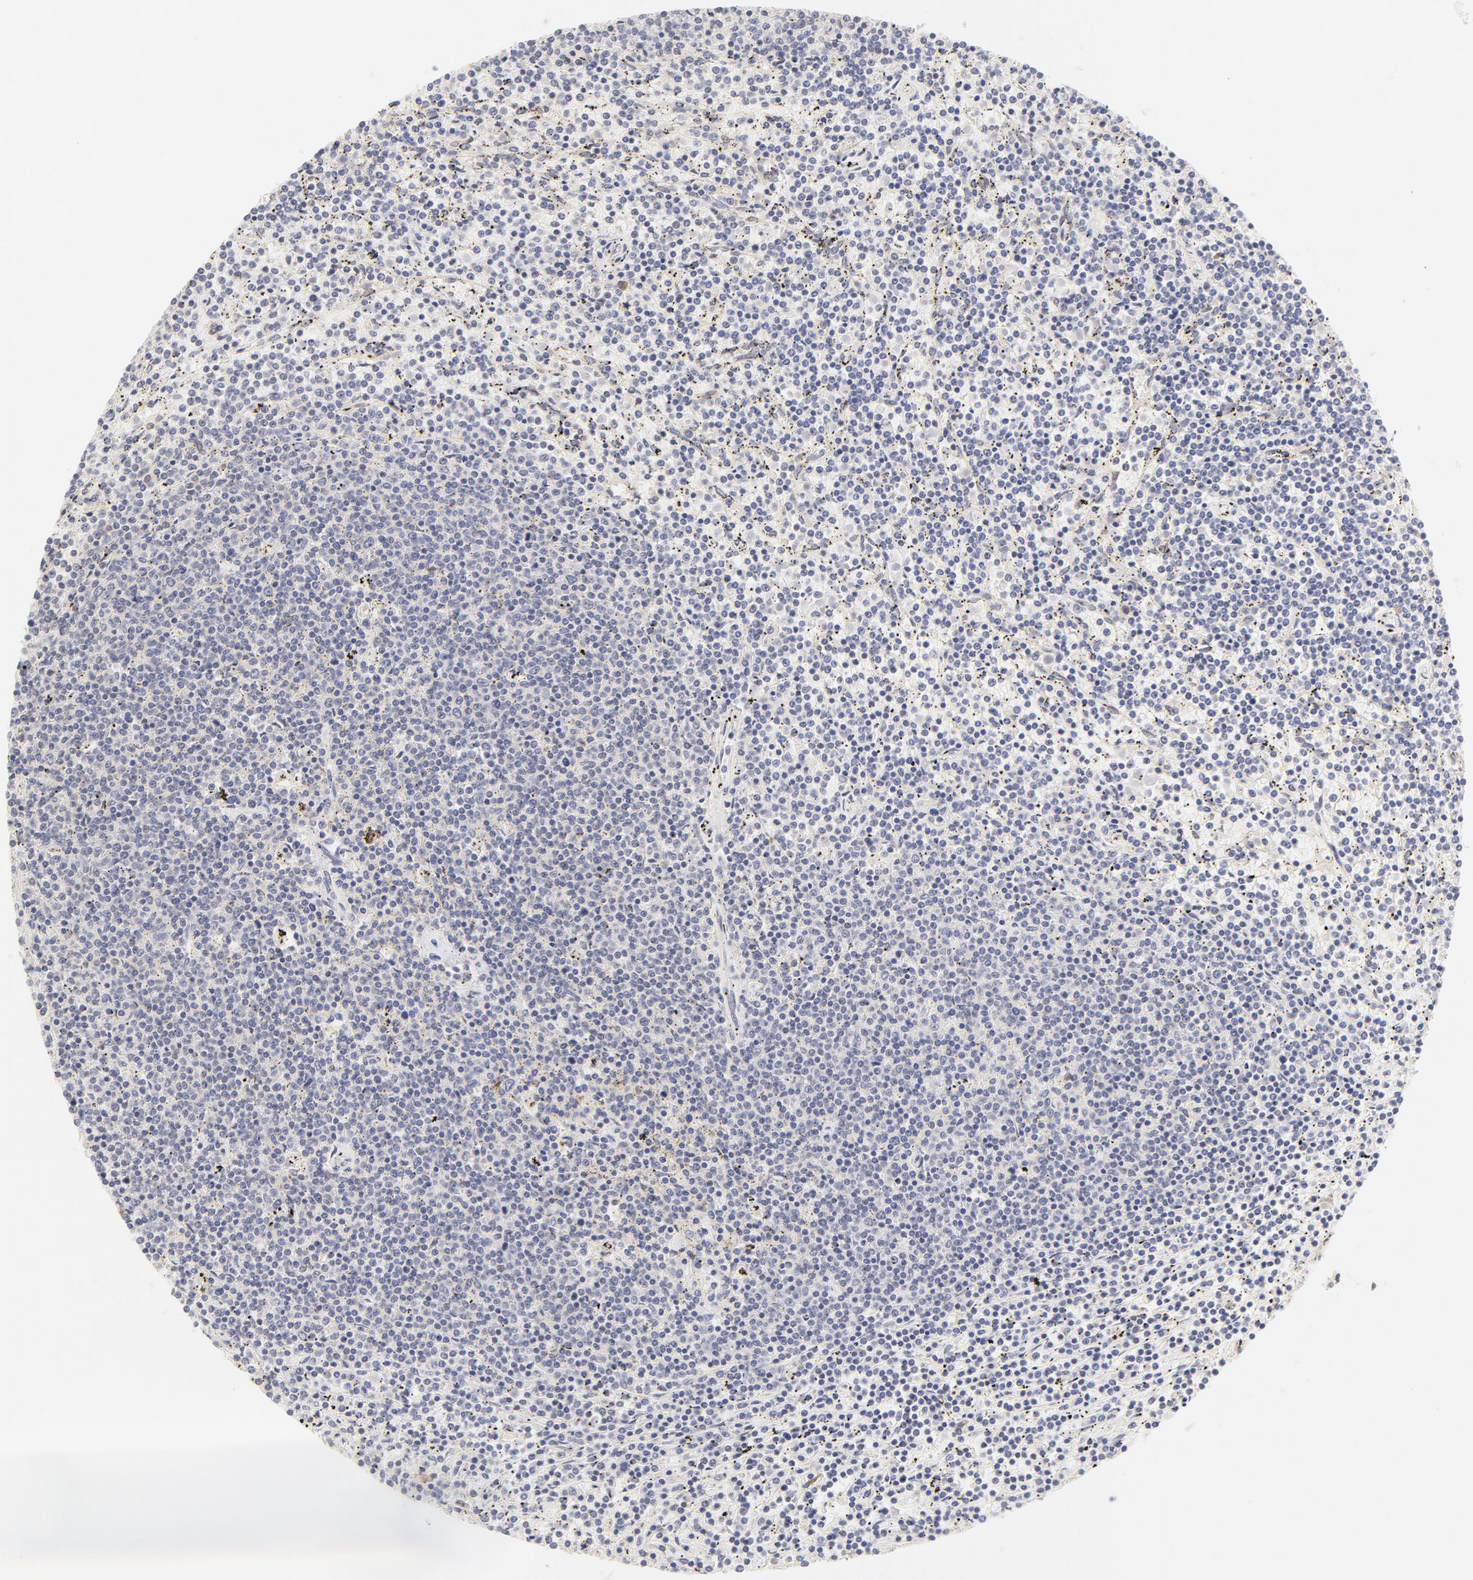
{"staining": {"intensity": "negative", "quantity": "none", "location": "none"}, "tissue": "lymphoma", "cell_type": "Tumor cells", "image_type": "cancer", "snomed": [{"axis": "morphology", "description": "Malignant lymphoma, non-Hodgkin's type, Low grade"}, {"axis": "topography", "description": "Spleen"}], "caption": "The immunohistochemistry micrograph has no significant expression in tumor cells of lymphoma tissue. The staining is performed using DAB brown chromogen with nuclei counter-stained in using hematoxylin.", "gene": "RPS6KA1", "patient": {"sex": "female", "age": 50}}